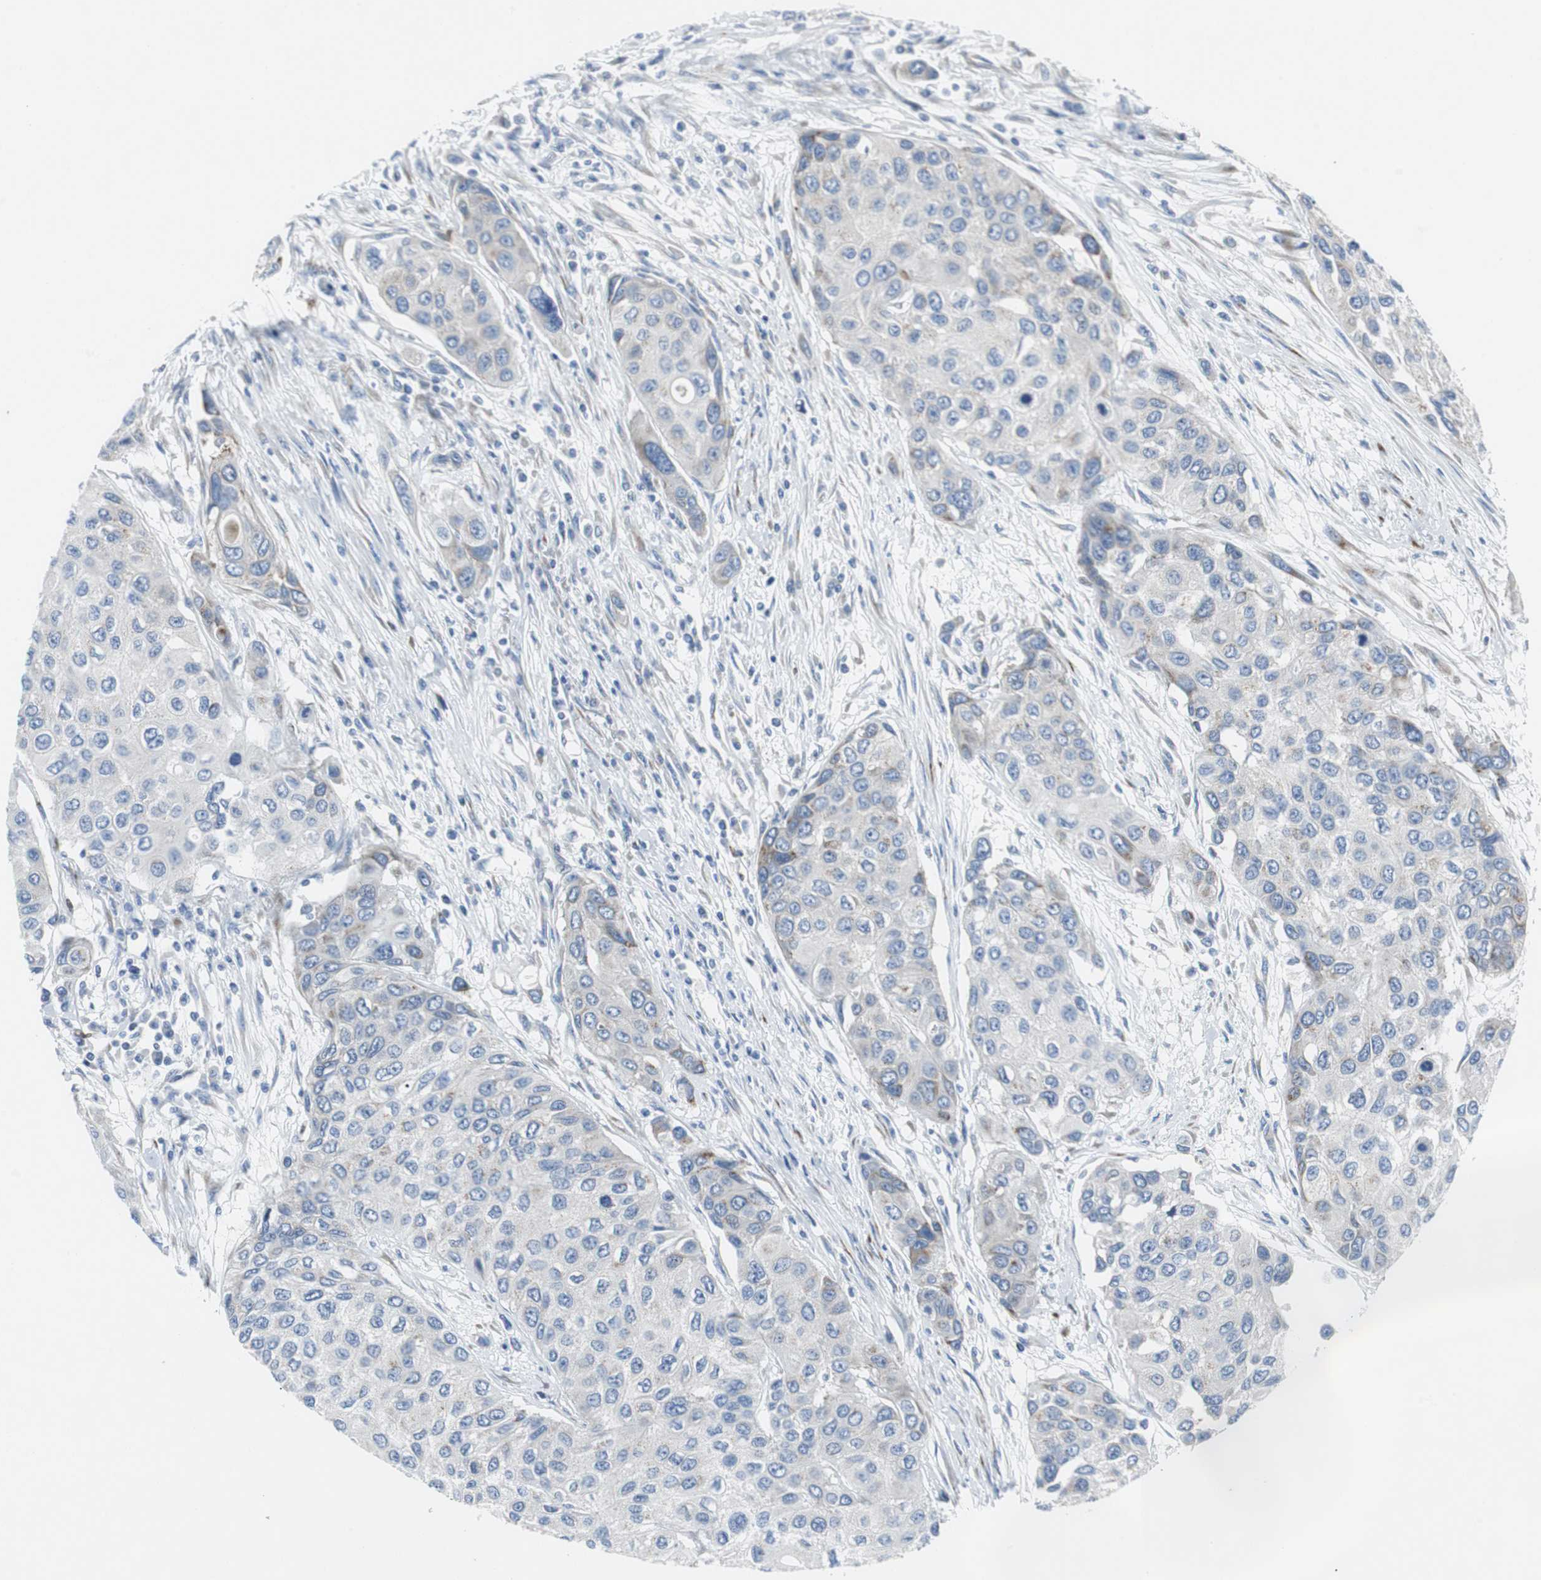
{"staining": {"intensity": "negative", "quantity": "none", "location": "none"}, "tissue": "urothelial cancer", "cell_type": "Tumor cells", "image_type": "cancer", "snomed": [{"axis": "morphology", "description": "Urothelial carcinoma, High grade"}, {"axis": "topography", "description": "Urinary bladder"}], "caption": "Urothelial cancer stained for a protein using immunohistochemistry (IHC) exhibits no expression tumor cells.", "gene": "BBC3", "patient": {"sex": "female", "age": 56}}